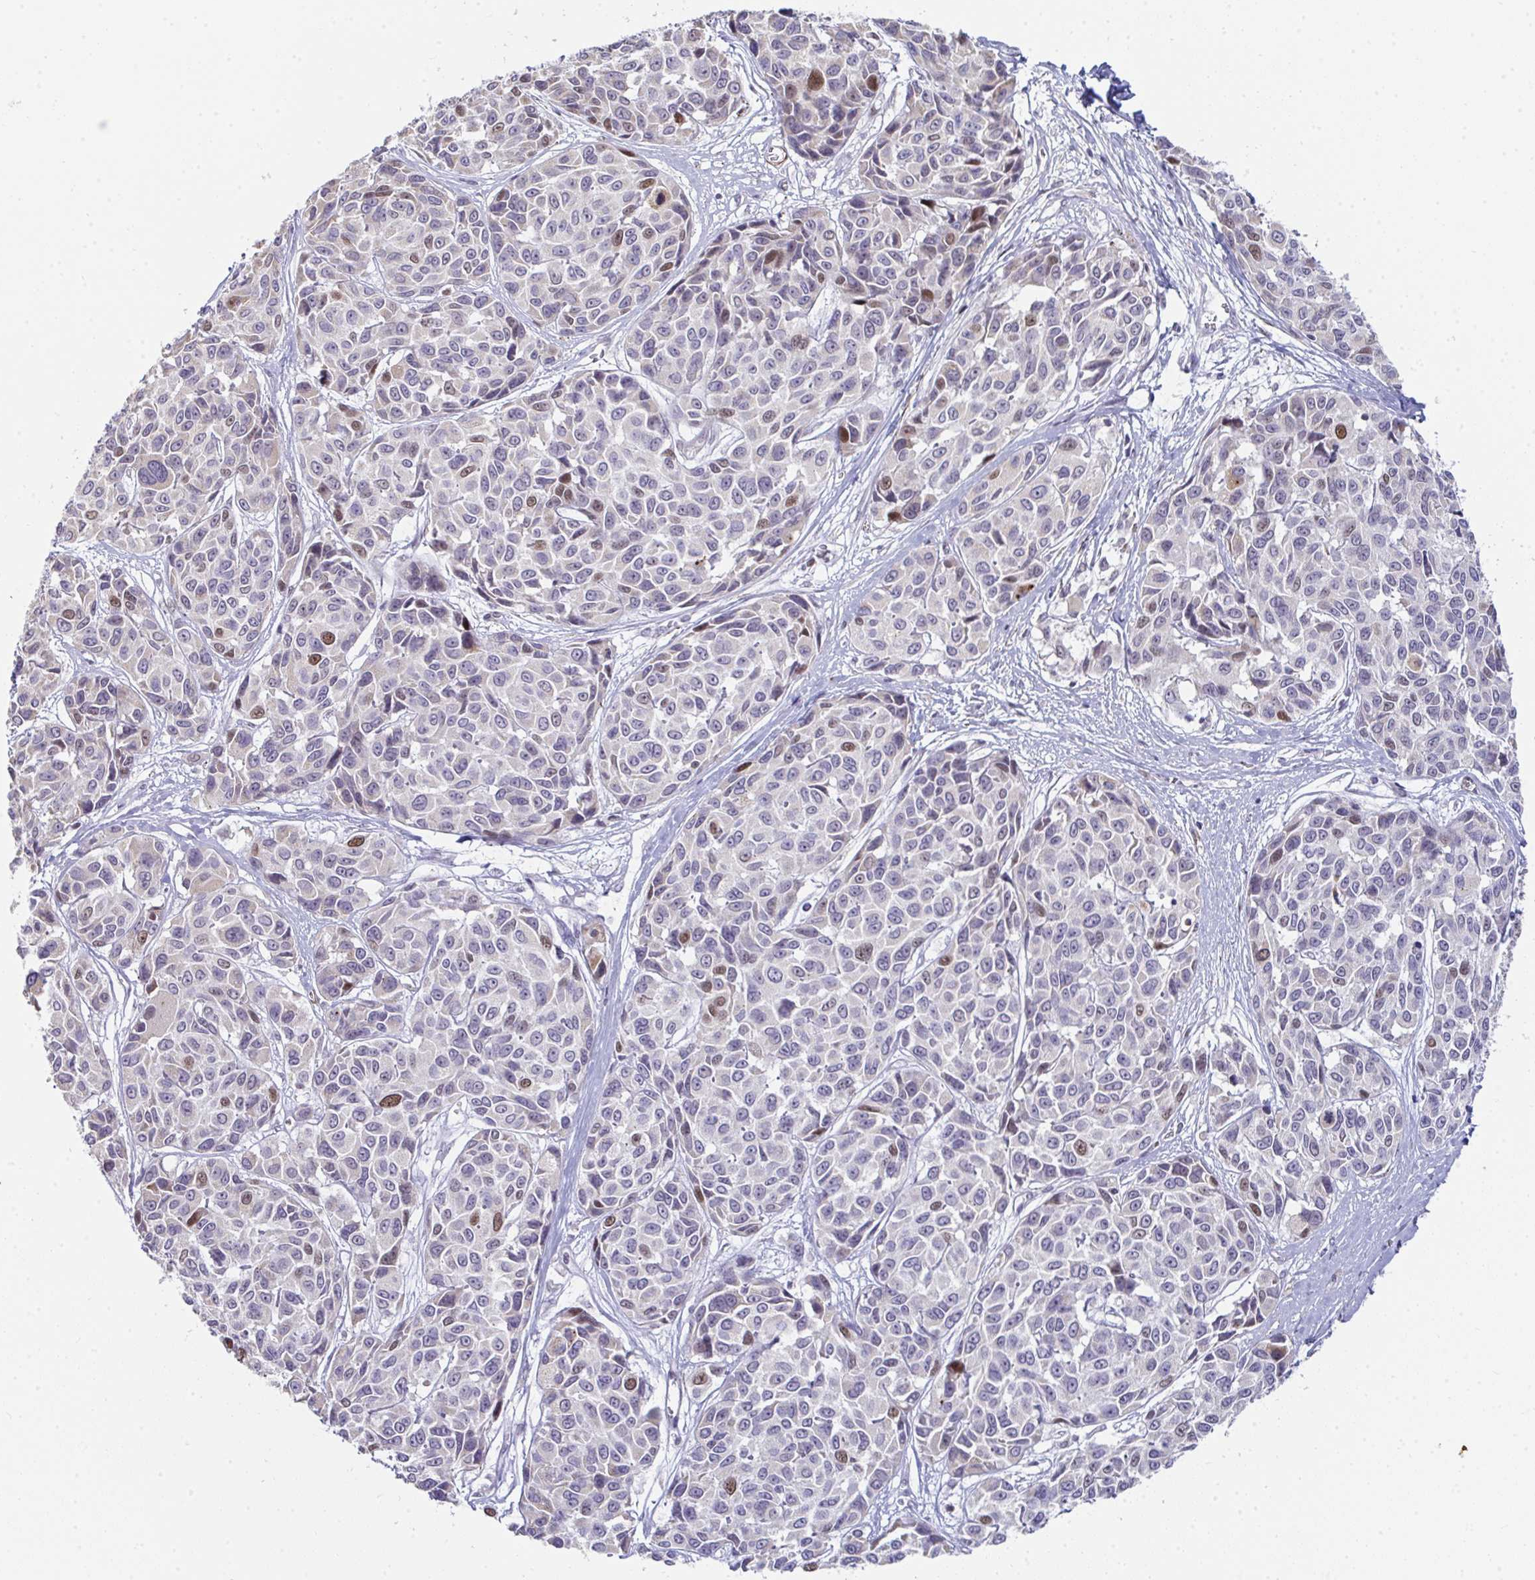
{"staining": {"intensity": "moderate", "quantity": "25%-75%", "location": "nuclear"}, "tissue": "melanoma", "cell_type": "Tumor cells", "image_type": "cancer", "snomed": [{"axis": "morphology", "description": "Malignant melanoma, NOS"}, {"axis": "topography", "description": "Skin"}], "caption": "About 25%-75% of tumor cells in human melanoma reveal moderate nuclear protein expression as visualized by brown immunohistochemical staining.", "gene": "GINS2", "patient": {"sex": "female", "age": 66}}